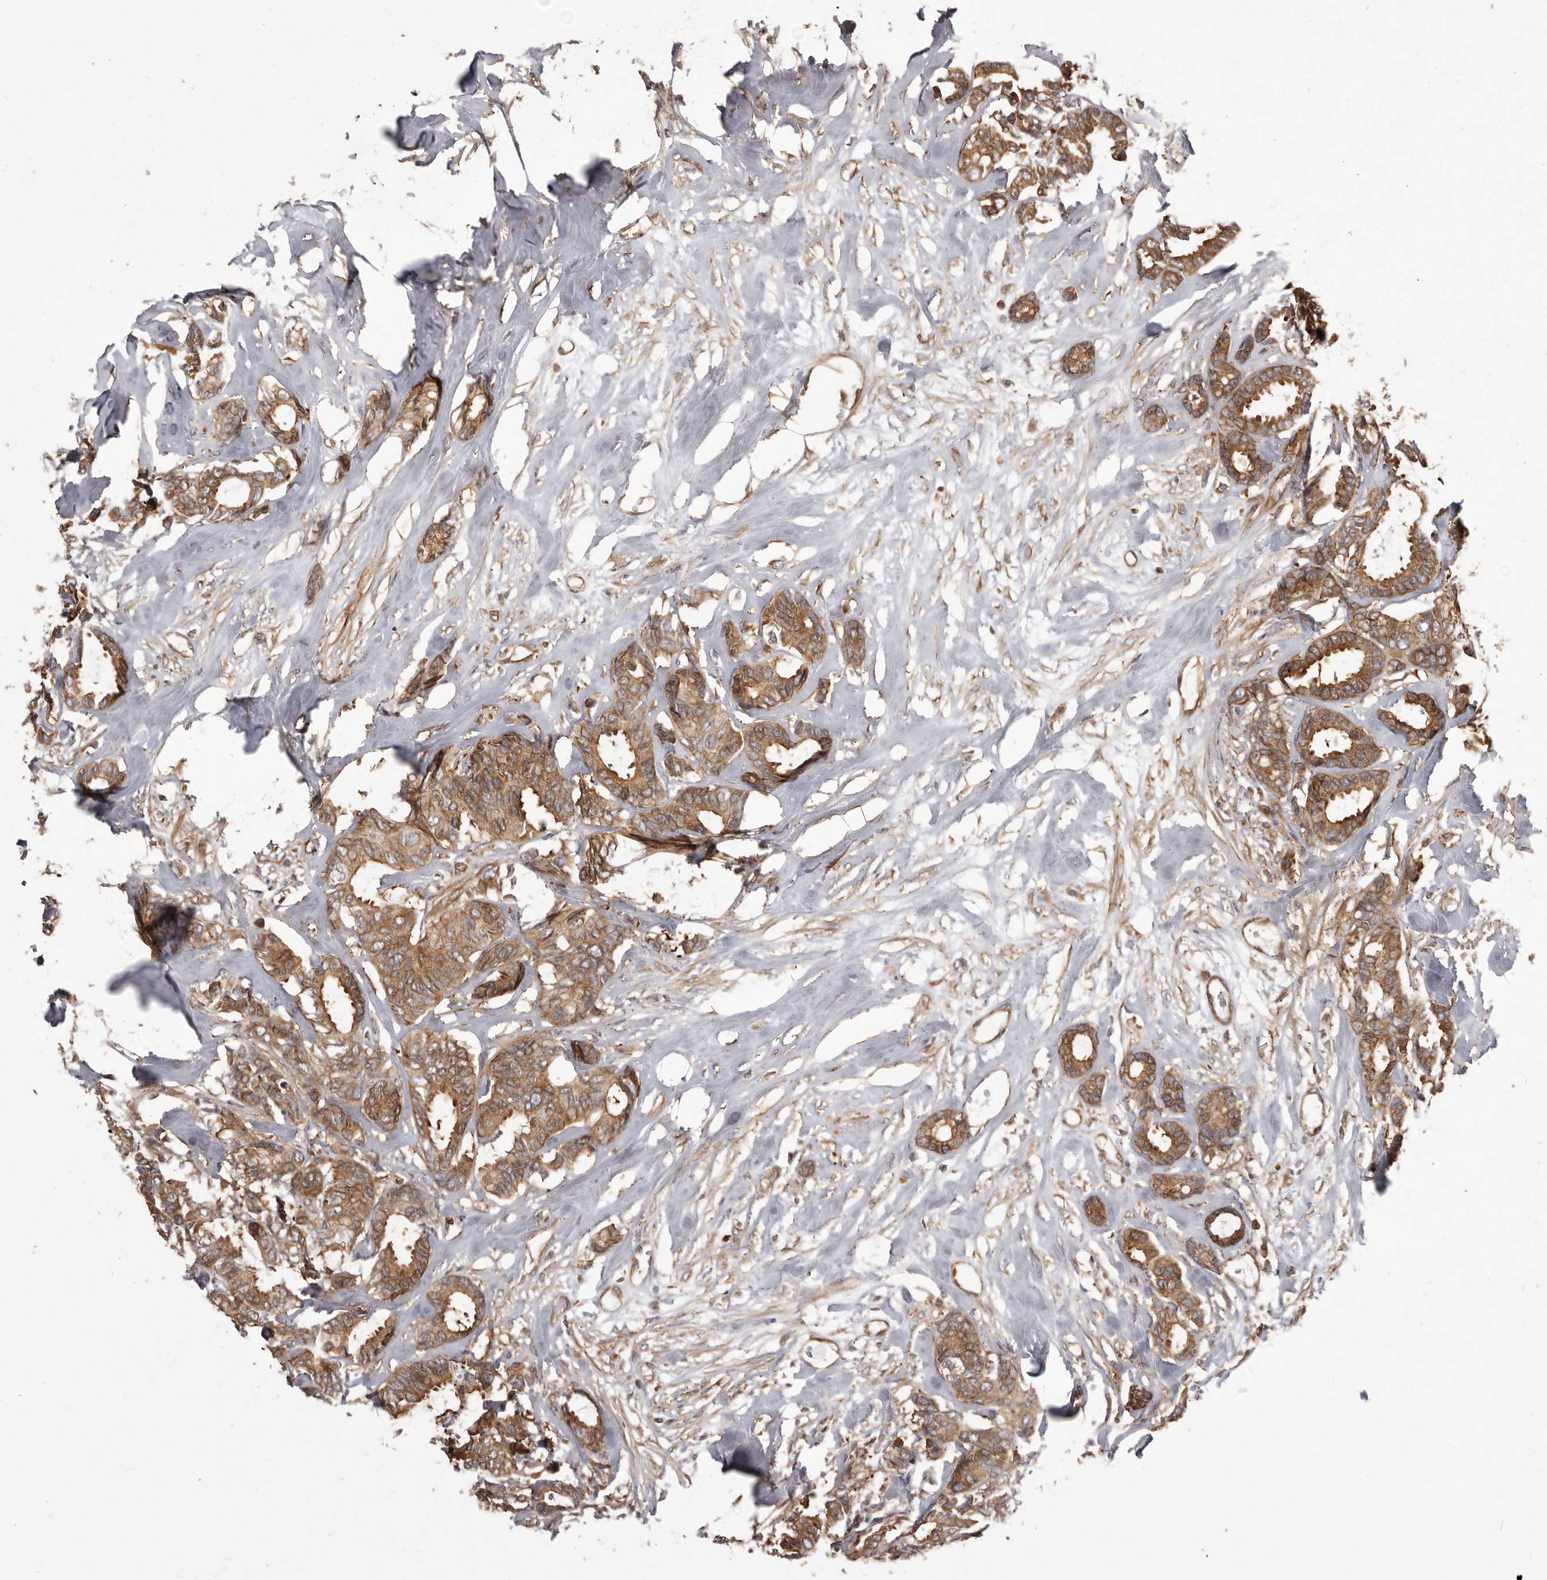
{"staining": {"intensity": "moderate", "quantity": ">75%", "location": "cytoplasmic/membranous"}, "tissue": "breast cancer", "cell_type": "Tumor cells", "image_type": "cancer", "snomed": [{"axis": "morphology", "description": "Duct carcinoma"}, {"axis": "topography", "description": "Breast"}], "caption": "An image showing moderate cytoplasmic/membranous expression in approximately >75% of tumor cells in breast cancer (intraductal carcinoma), as visualized by brown immunohistochemical staining.", "gene": "NFKBIA", "patient": {"sex": "female", "age": 87}}